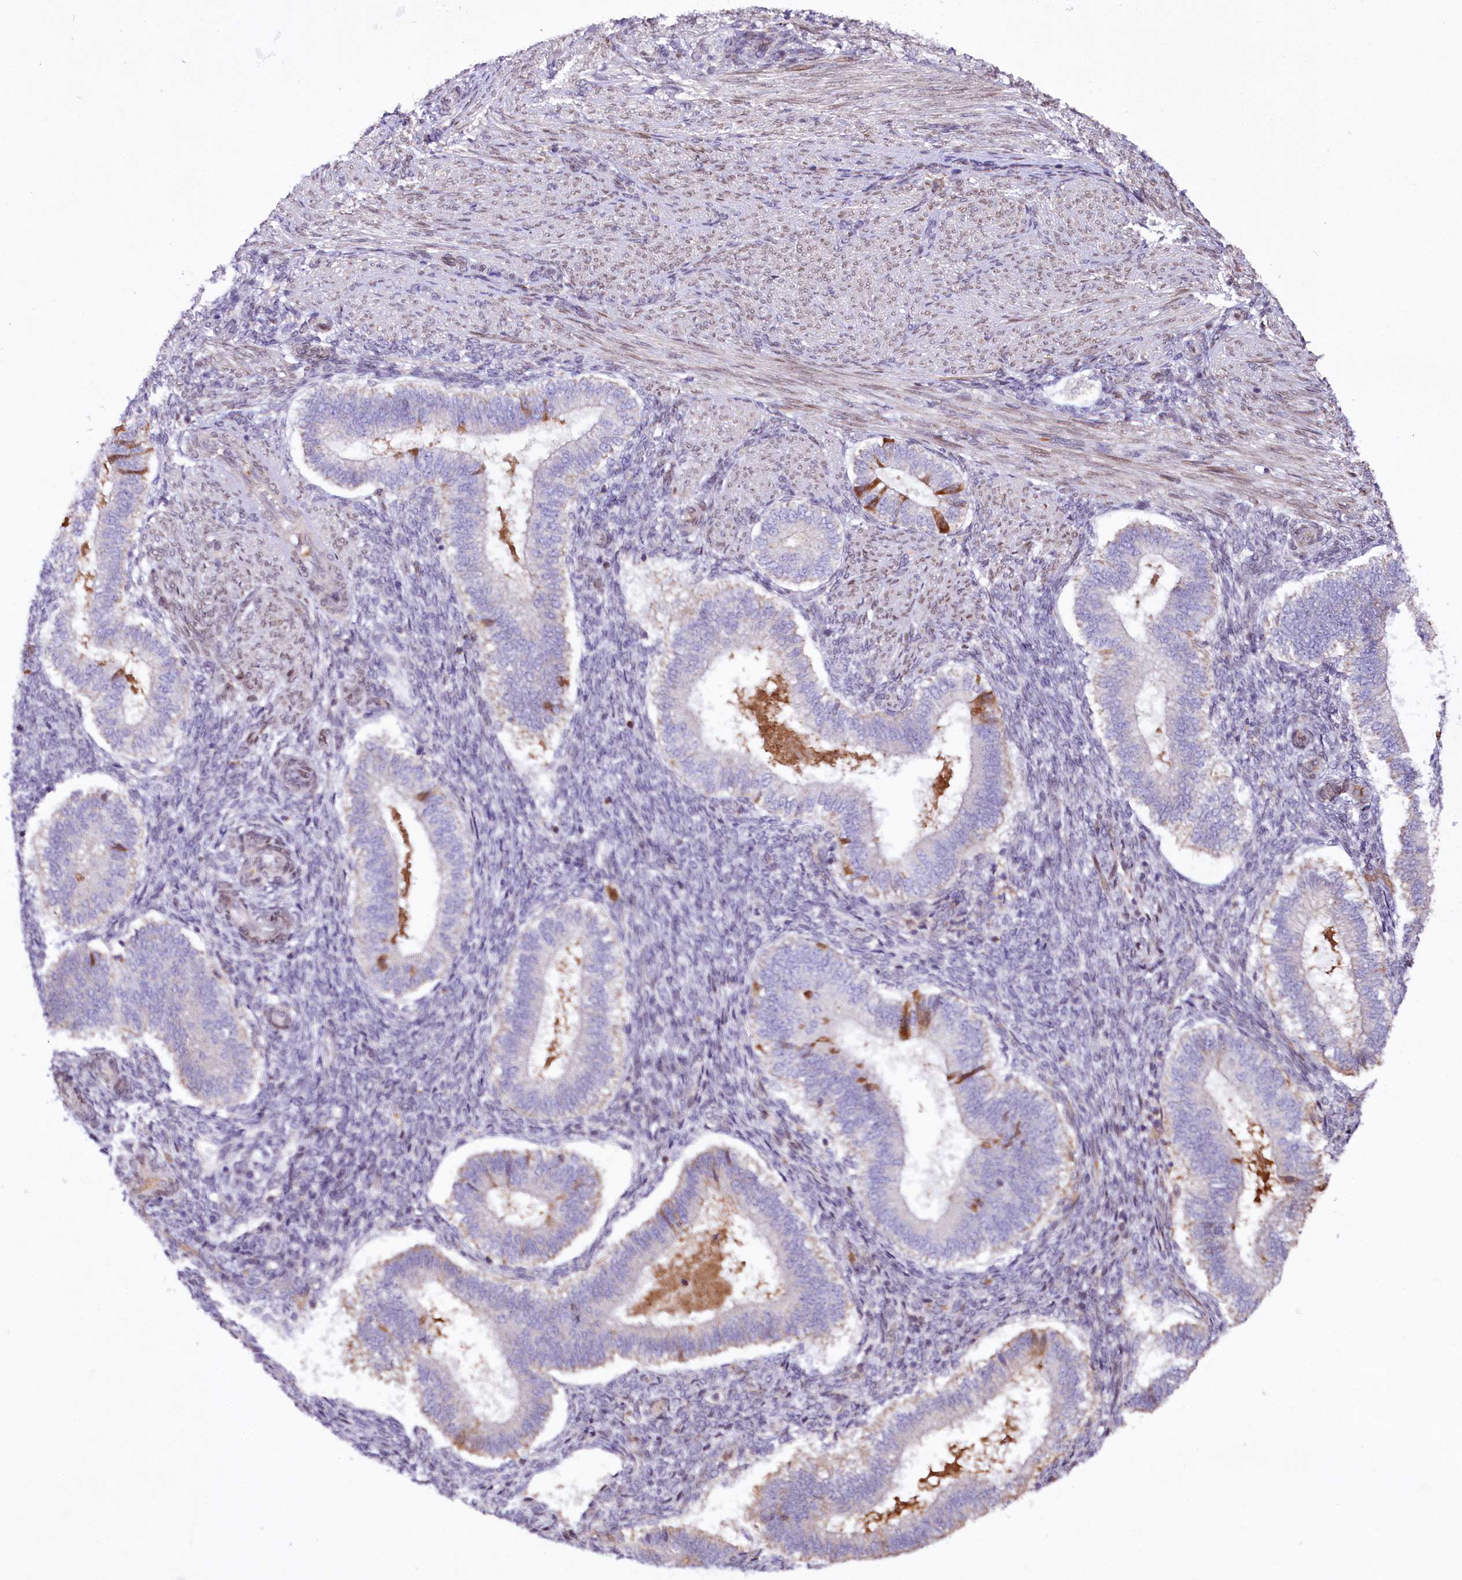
{"staining": {"intensity": "negative", "quantity": "none", "location": "none"}, "tissue": "endometrium", "cell_type": "Cells in endometrial stroma", "image_type": "normal", "snomed": [{"axis": "morphology", "description": "Normal tissue, NOS"}, {"axis": "topography", "description": "Endometrium"}], "caption": "Immunohistochemistry of unremarkable endometrium shows no expression in cells in endometrial stroma.", "gene": "ZNF226", "patient": {"sex": "female", "age": 25}}